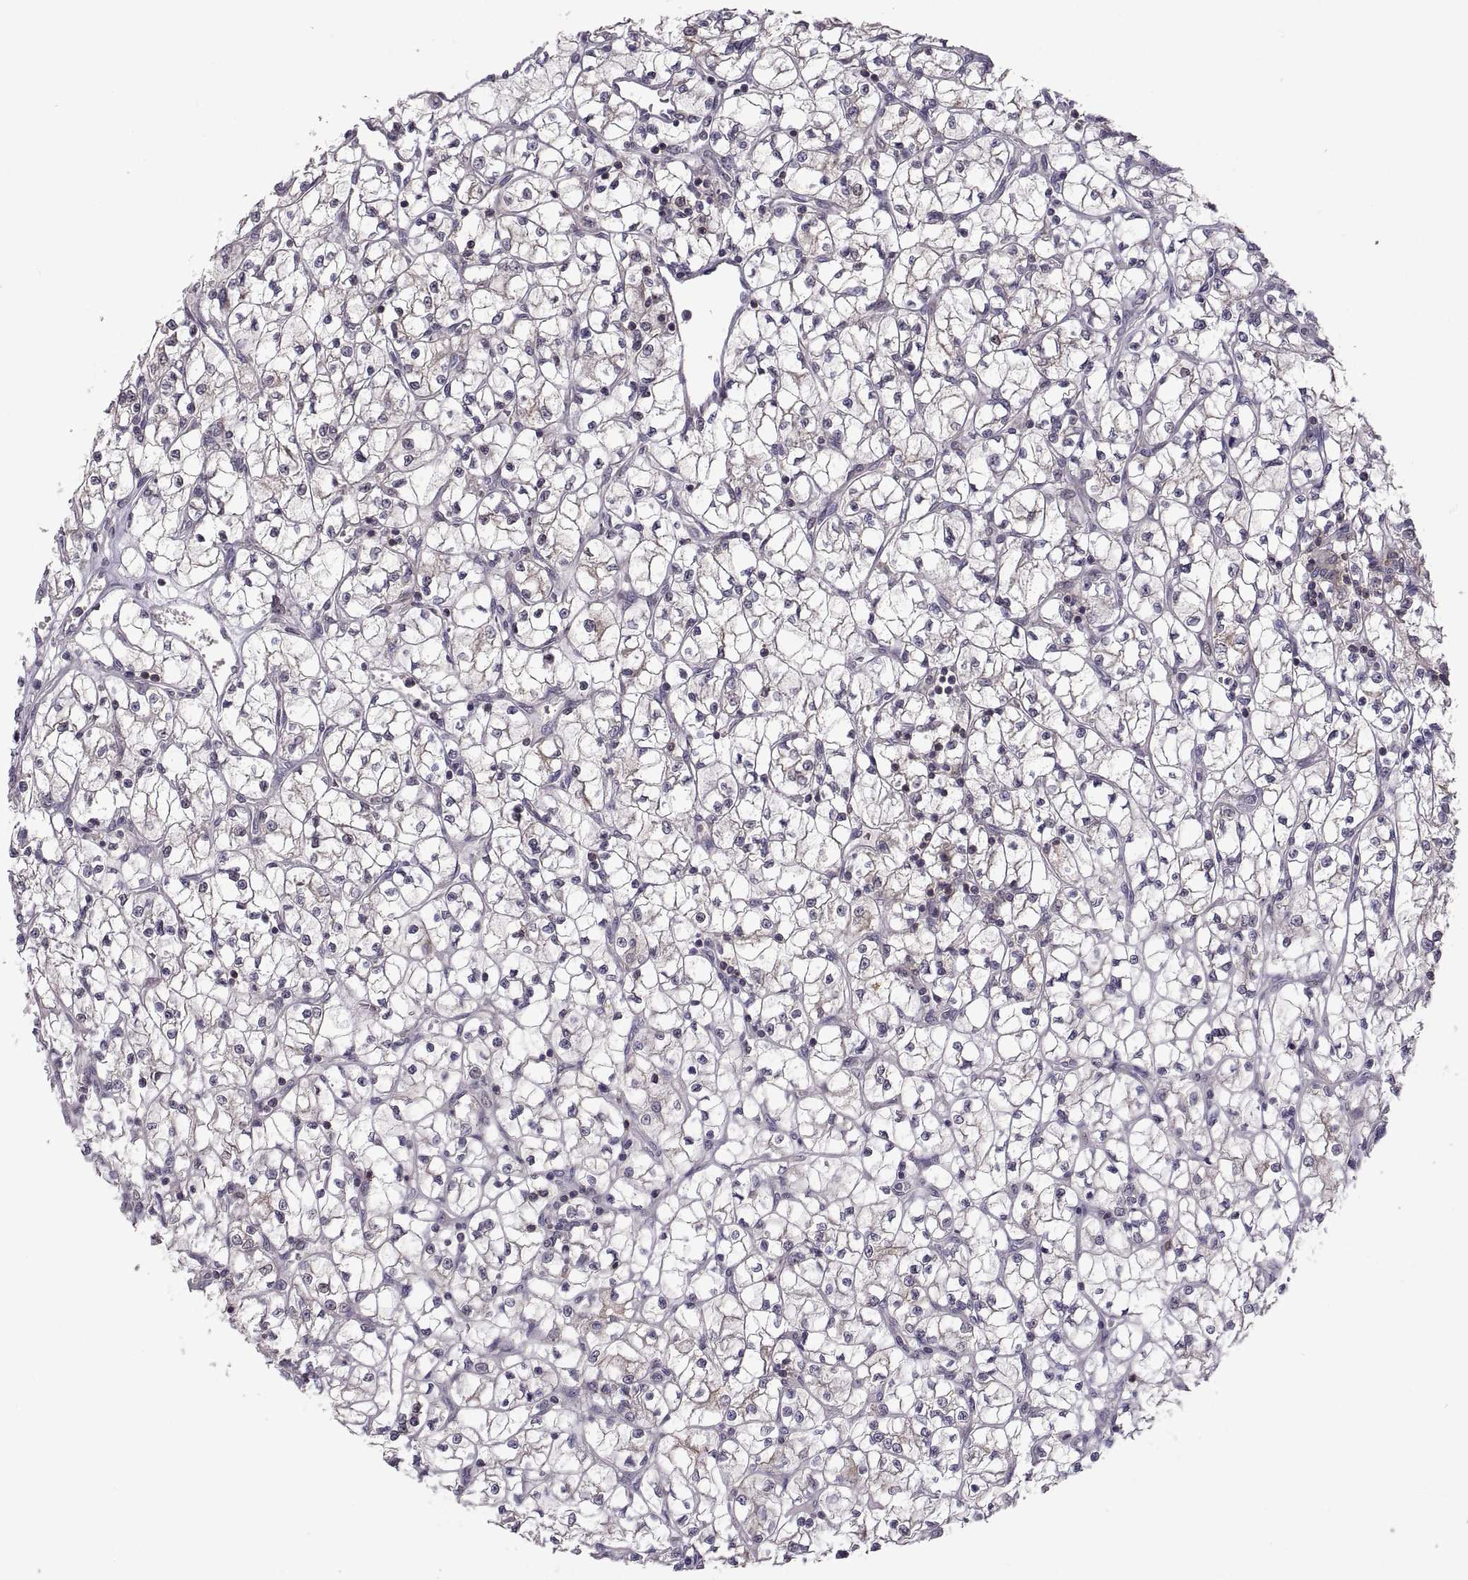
{"staining": {"intensity": "negative", "quantity": "none", "location": "none"}, "tissue": "renal cancer", "cell_type": "Tumor cells", "image_type": "cancer", "snomed": [{"axis": "morphology", "description": "Adenocarcinoma, NOS"}, {"axis": "topography", "description": "Kidney"}], "caption": "This is a histopathology image of immunohistochemistry (IHC) staining of renal cancer, which shows no staining in tumor cells.", "gene": "EZR", "patient": {"sex": "female", "age": 64}}